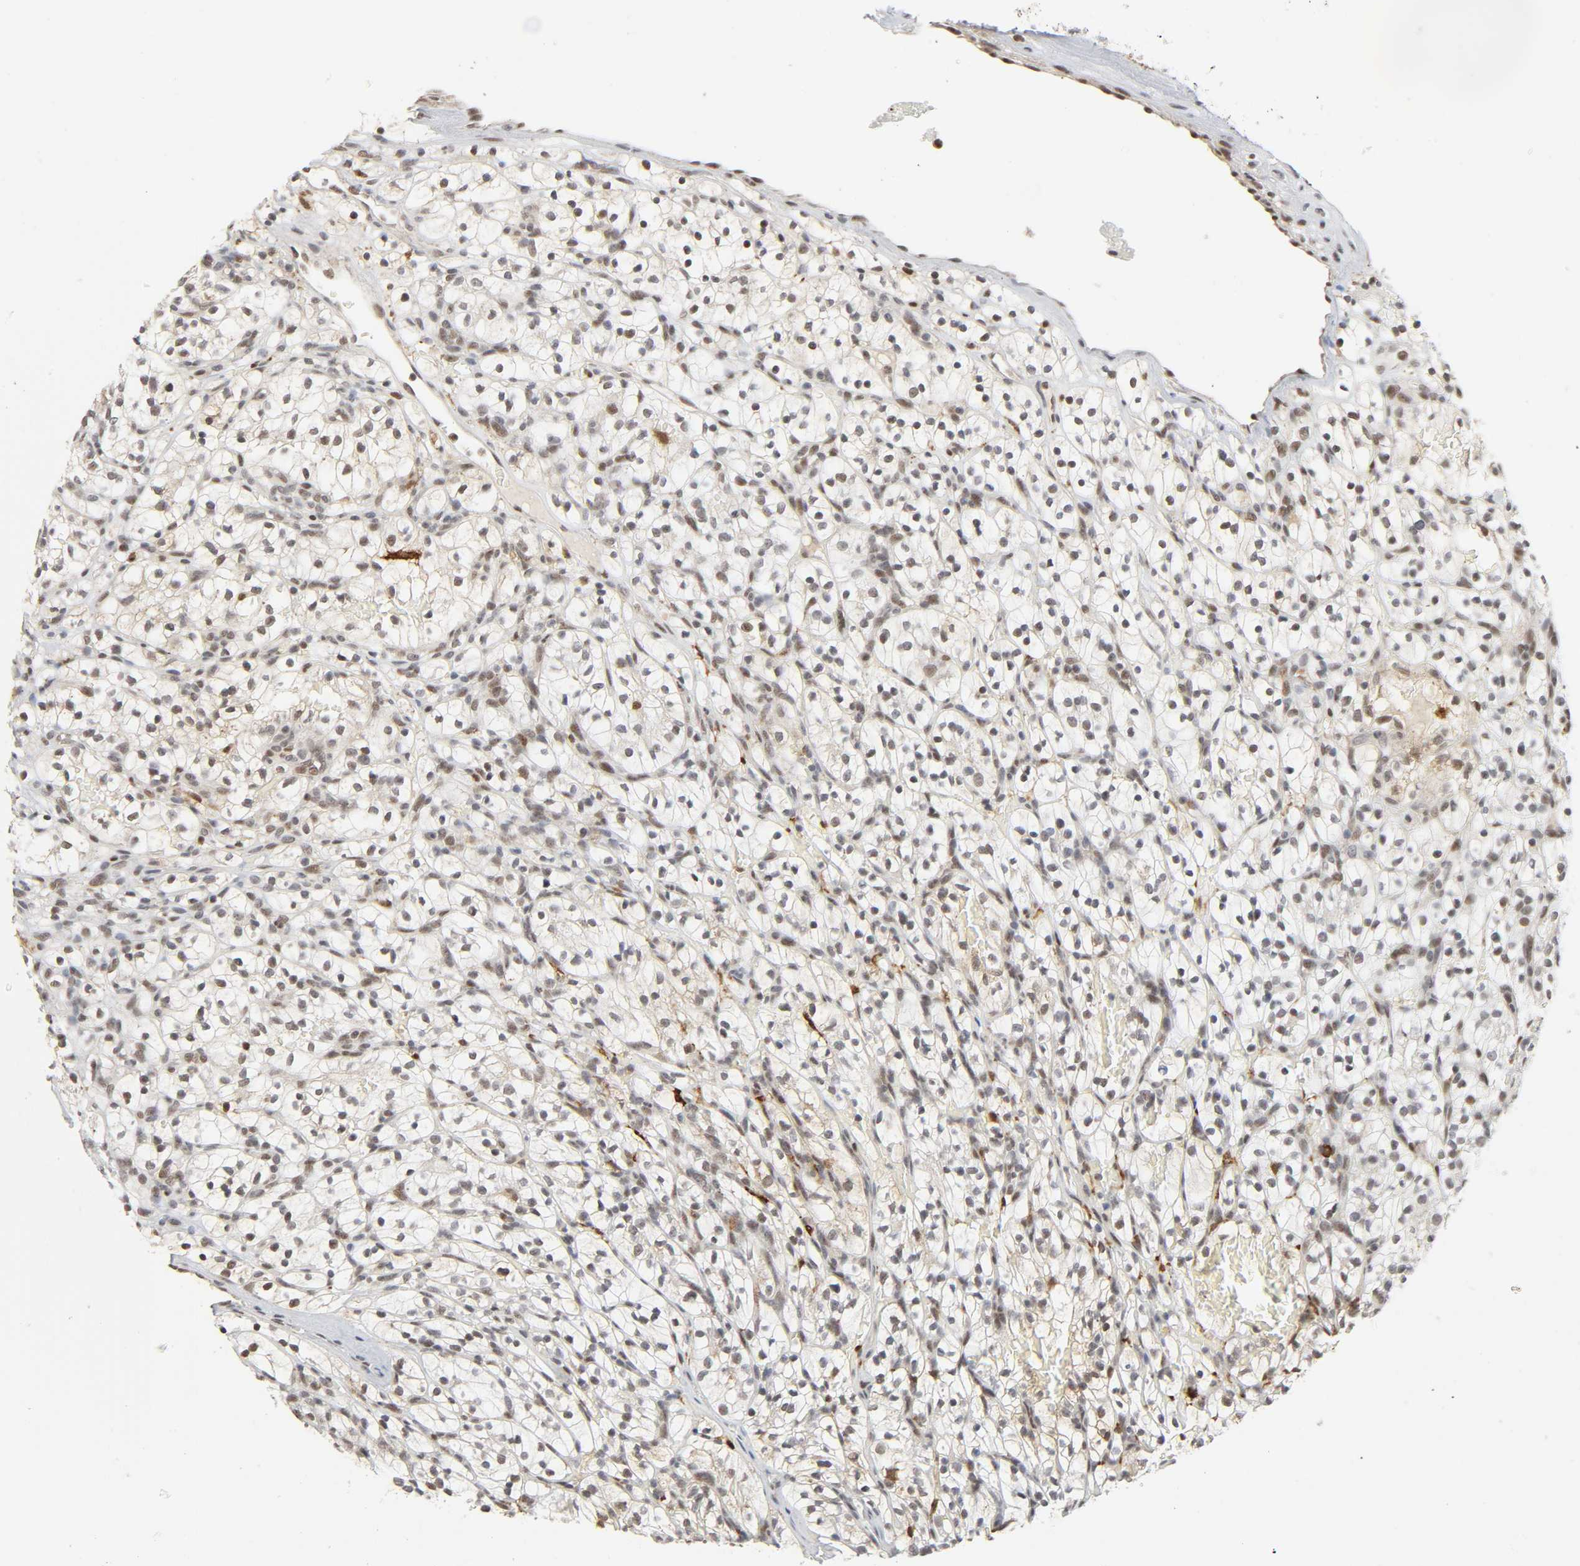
{"staining": {"intensity": "weak", "quantity": "25%-75%", "location": "nuclear"}, "tissue": "renal cancer", "cell_type": "Tumor cells", "image_type": "cancer", "snomed": [{"axis": "morphology", "description": "Adenocarcinoma, NOS"}, {"axis": "topography", "description": "Kidney"}], "caption": "About 25%-75% of tumor cells in renal cancer demonstrate weak nuclear protein expression as visualized by brown immunohistochemical staining.", "gene": "KAT2B", "patient": {"sex": "female", "age": 57}}